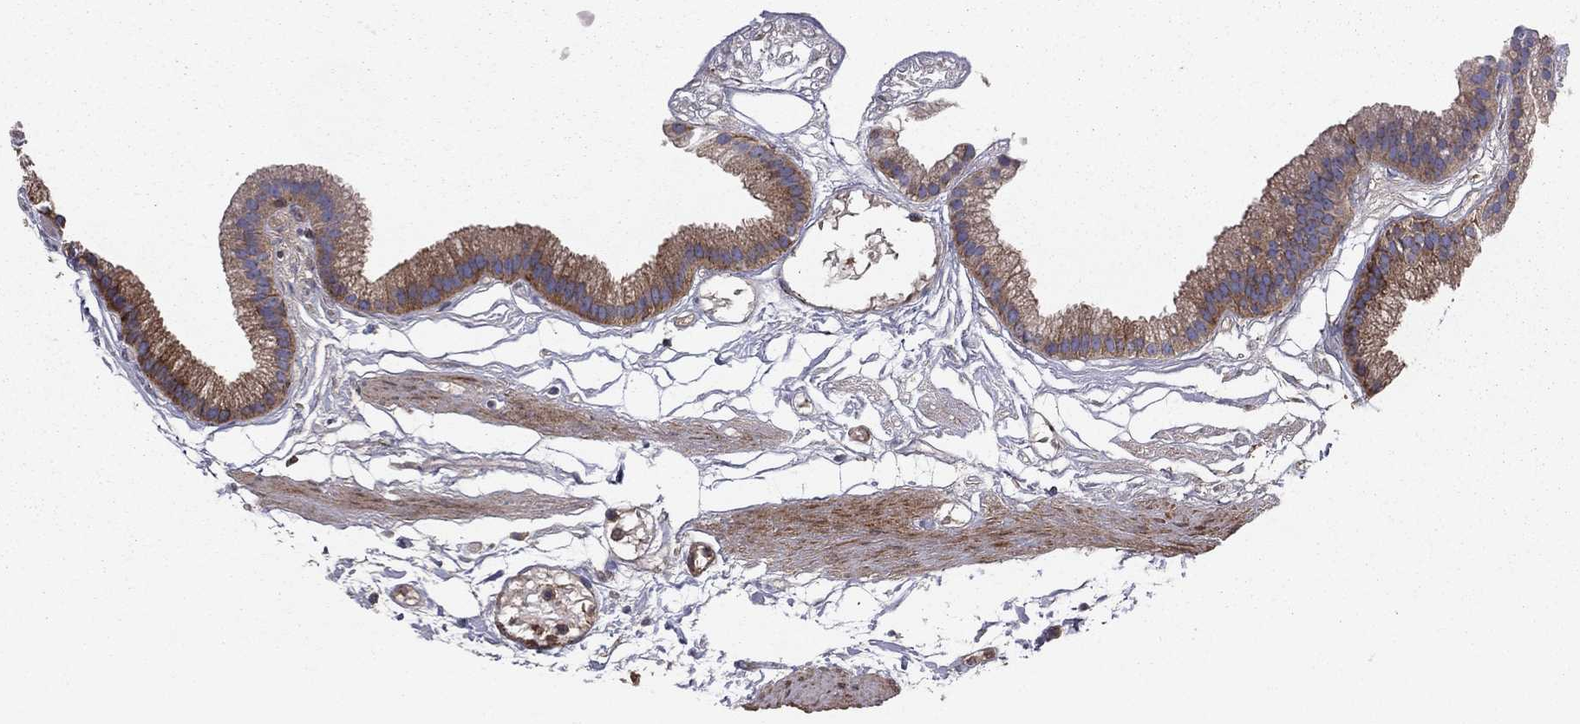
{"staining": {"intensity": "strong", "quantity": "<25%", "location": "cytoplasmic/membranous"}, "tissue": "gallbladder", "cell_type": "Glandular cells", "image_type": "normal", "snomed": [{"axis": "morphology", "description": "Normal tissue, NOS"}, {"axis": "topography", "description": "Gallbladder"}], "caption": "Brown immunohistochemical staining in unremarkable human gallbladder shows strong cytoplasmic/membranous staining in approximately <25% of glandular cells. The protein of interest is stained brown, and the nuclei are stained in blue (DAB (3,3'-diaminobenzidine) IHC with brightfield microscopy, high magnification).", "gene": "EHBP1L1", "patient": {"sex": "female", "age": 45}}